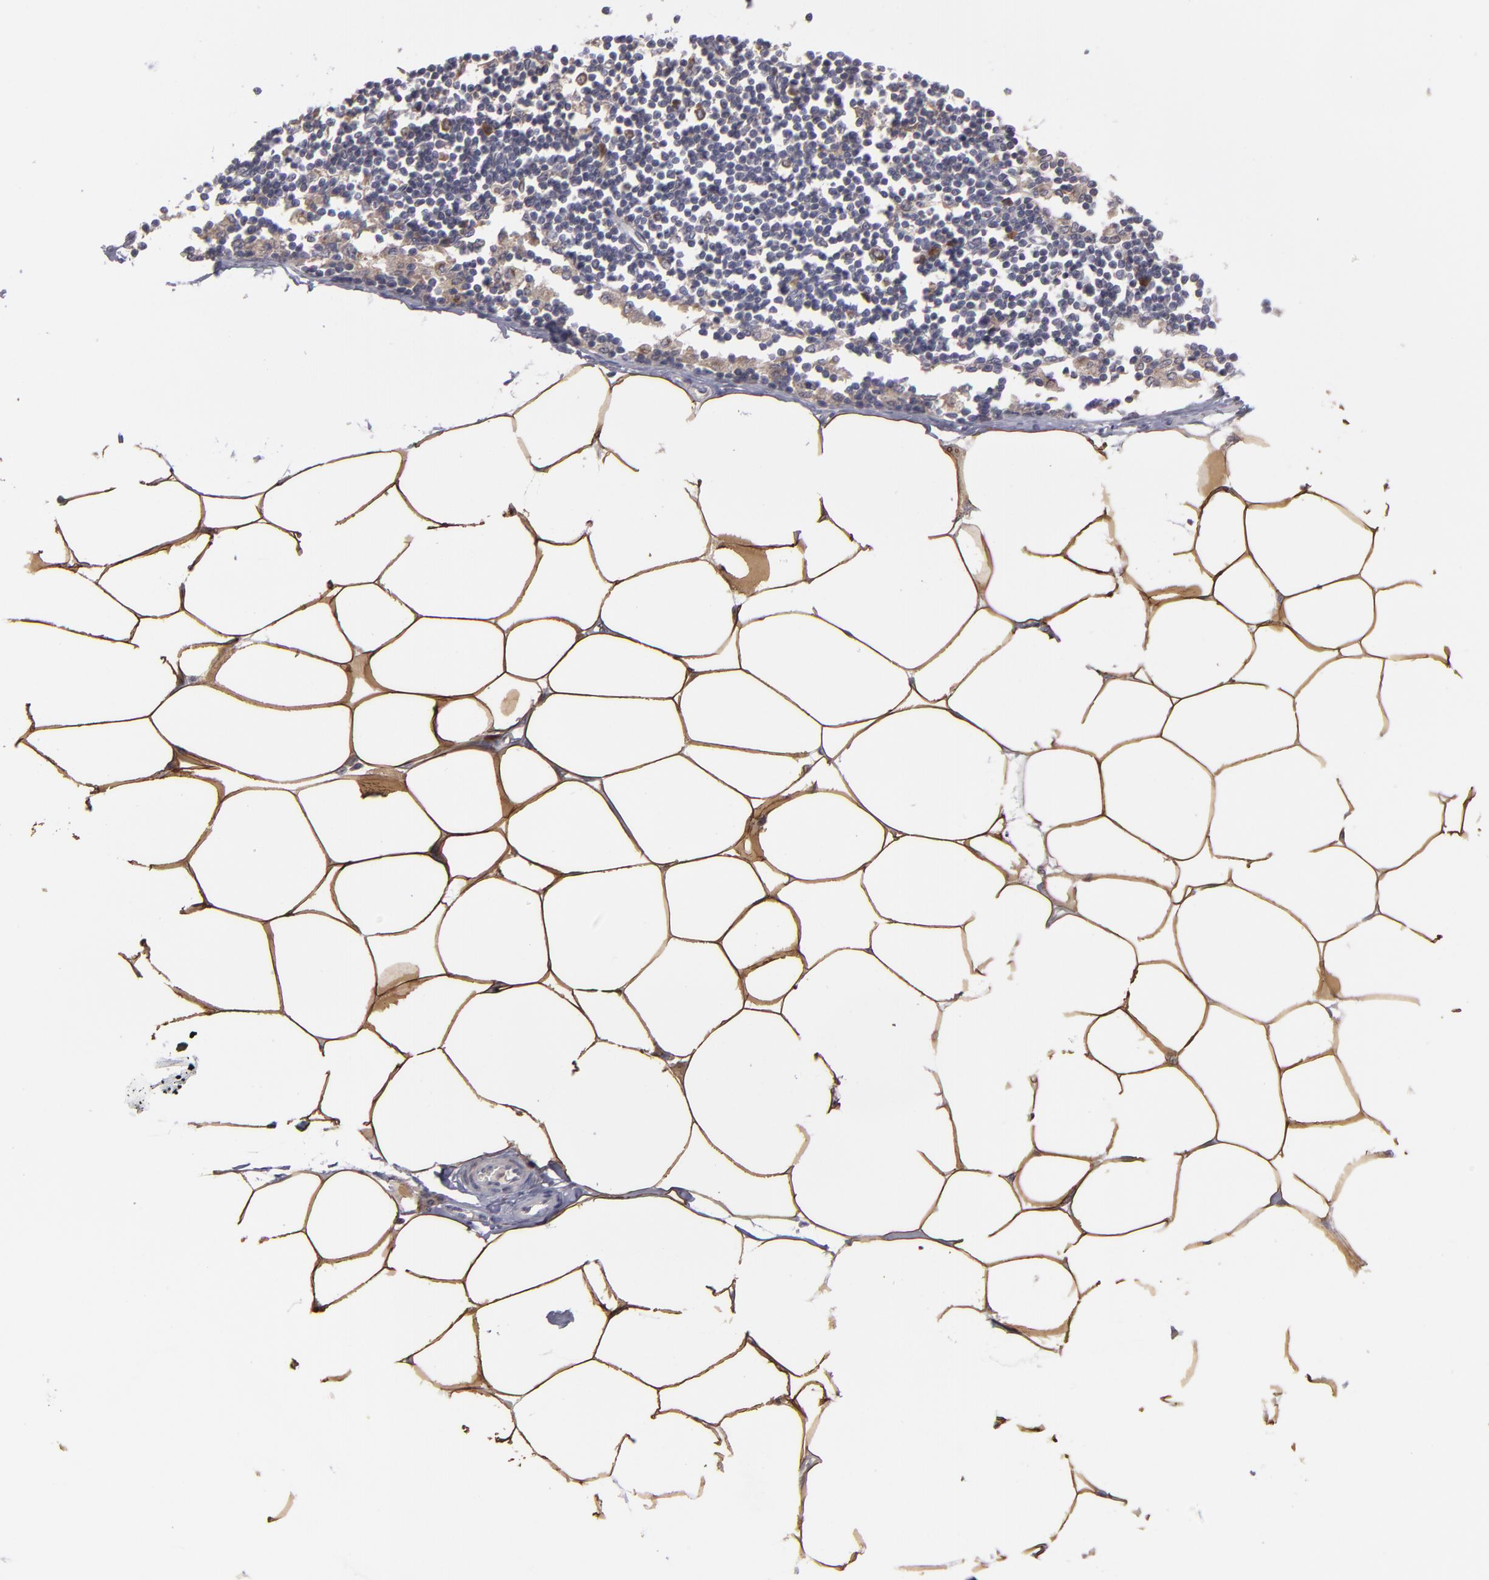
{"staining": {"intensity": "strong", "quantity": "25%-75%", "location": "cytoplasmic/membranous"}, "tissue": "adipose tissue", "cell_type": "Adipocytes", "image_type": "normal", "snomed": [{"axis": "morphology", "description": "Normal tissue, NOS"}, {"axis": "morphology", "description": "Adenocarcinoma, NOS"}, {"axis": "topography", "description": "Colon"}, {"axis": "topography", "description": "Peripheral nerve tissue"}], "caption": "Protein analysis of benign adipose tissue displays strong cytoplasmic/membranous positivity in approximately 25%-75% of adipocytes. The staining is performed using DAB (3,3'-diaminobenzidine) brown chromogen to label protein expression. The nuclei are counter-stained blue using hematoxylin.", "gene": "IL12A", "patient": {"sex": "male", "age": 14}}